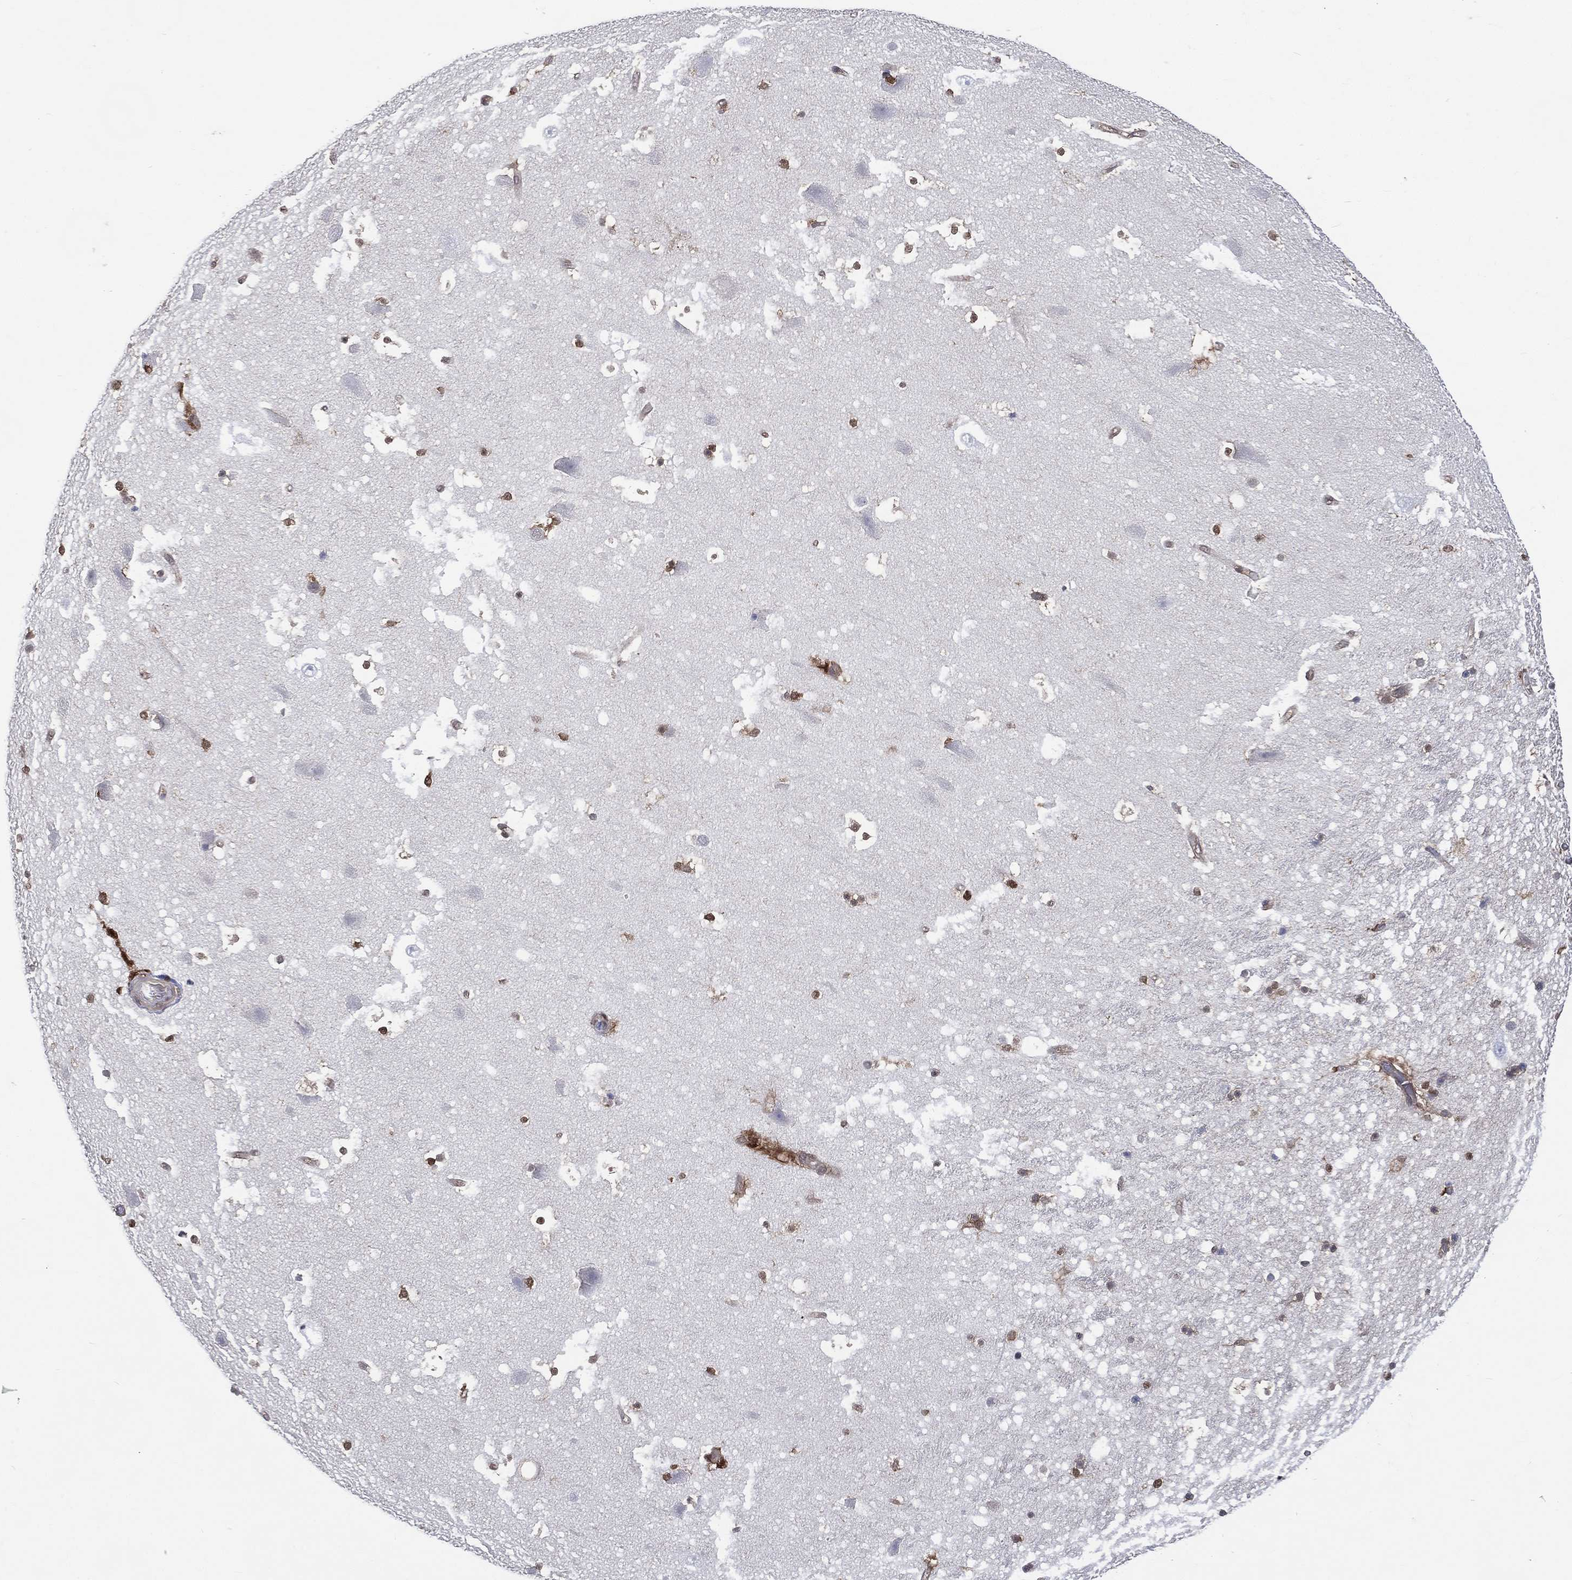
{"staining": {"intensity": "strong", "quantity": "<25%", "location": "nuclear"}, "tissue": "hippocampus", "cell_type": "Glial cells", "image_type": "normal", "snomed": [{"axis": "morphology", "description": "Normal tissue, NOS"}, {"axis": "topography", "description": "Hippocampus"}], "caption": "The micrograph shows staining of unremarkable hippocampus, revealing strong nuclear protein staining (brown color) within glial cells.", "gene": "MTAP", "patient": {"sex": "male", "age": 51}}